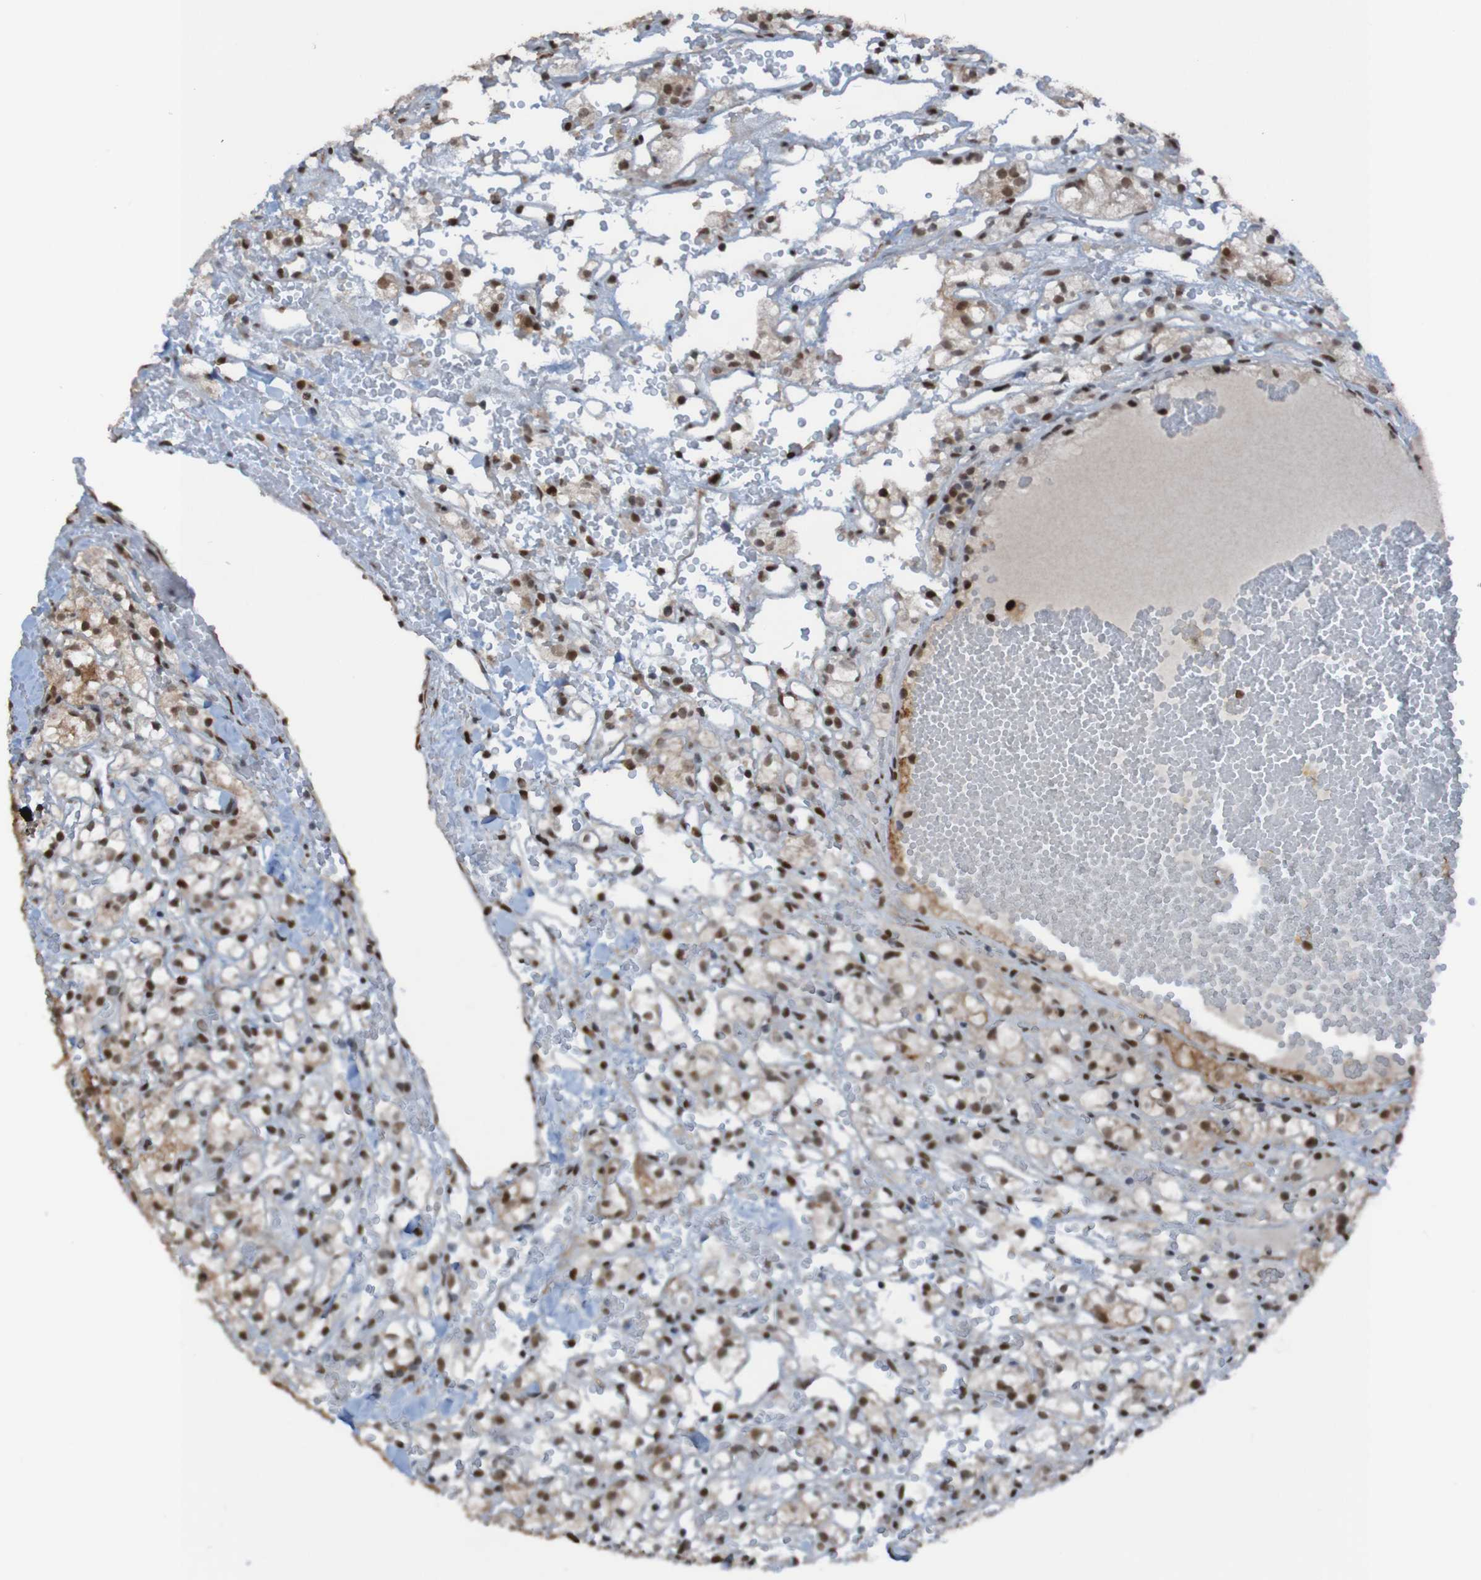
{"staining": {"intensity": "moderate", "quantity": ">75%", "location": "cytoplasmic/membranous,nuclear"}, "tissue": "renal cancer", "cell_type": "Tumor cells", "image_type": "cancer", "snomed": [{"axis": "morphology", "description": "Adenocarcinoma, NOS"}, {"axis": "topography", "description": "Kidney"}], "caption": "There is medium levels of moderate cytoplasmic/membranous and nuclear staining in tumor cells of adenocarcinoma (renal), as demonstrated by immunohistochemical staining (brown color).", "gene": "PHF2", "patient": {"sex": "male", "age": 61}}